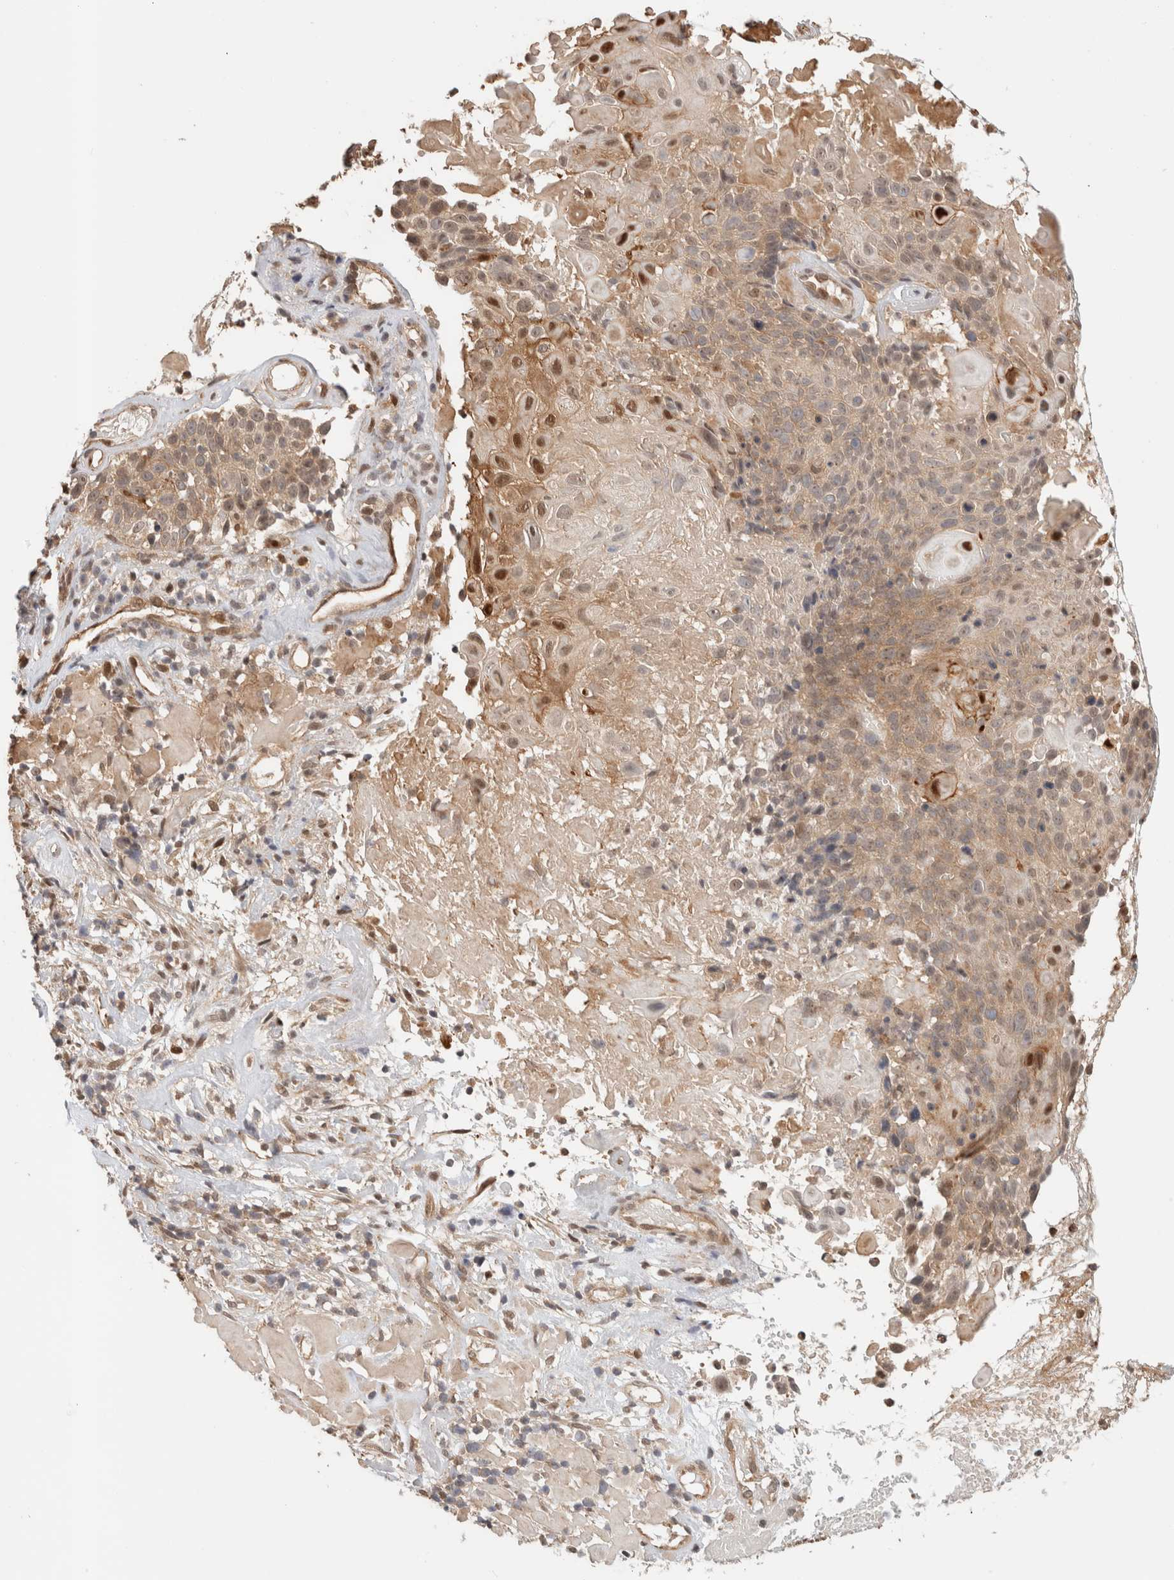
{"staining": {"intensity": "weak", "quantity": "25%-75%", "location": "cytoplasmic/membranous"}, "tissue": "cervical cancer", "cell_type": "Tumor cells", "image_type": "cancer", "snomed": [{"axis": "morphology", "description": "Squamous cell carcinoma, NOS"}, {"axis": "topography", "description": "Cervix"}], "caption": "Immunohistochemical staining of human cervical cancer displays low levels of weak cytoplasmic/membranous protein expression in about 25%-75% of tumor cells. (IHC, brightfield microscopy, high magnification).", "gene": "OTUD6B", "patient": {"sex": "female", "age": 74}}